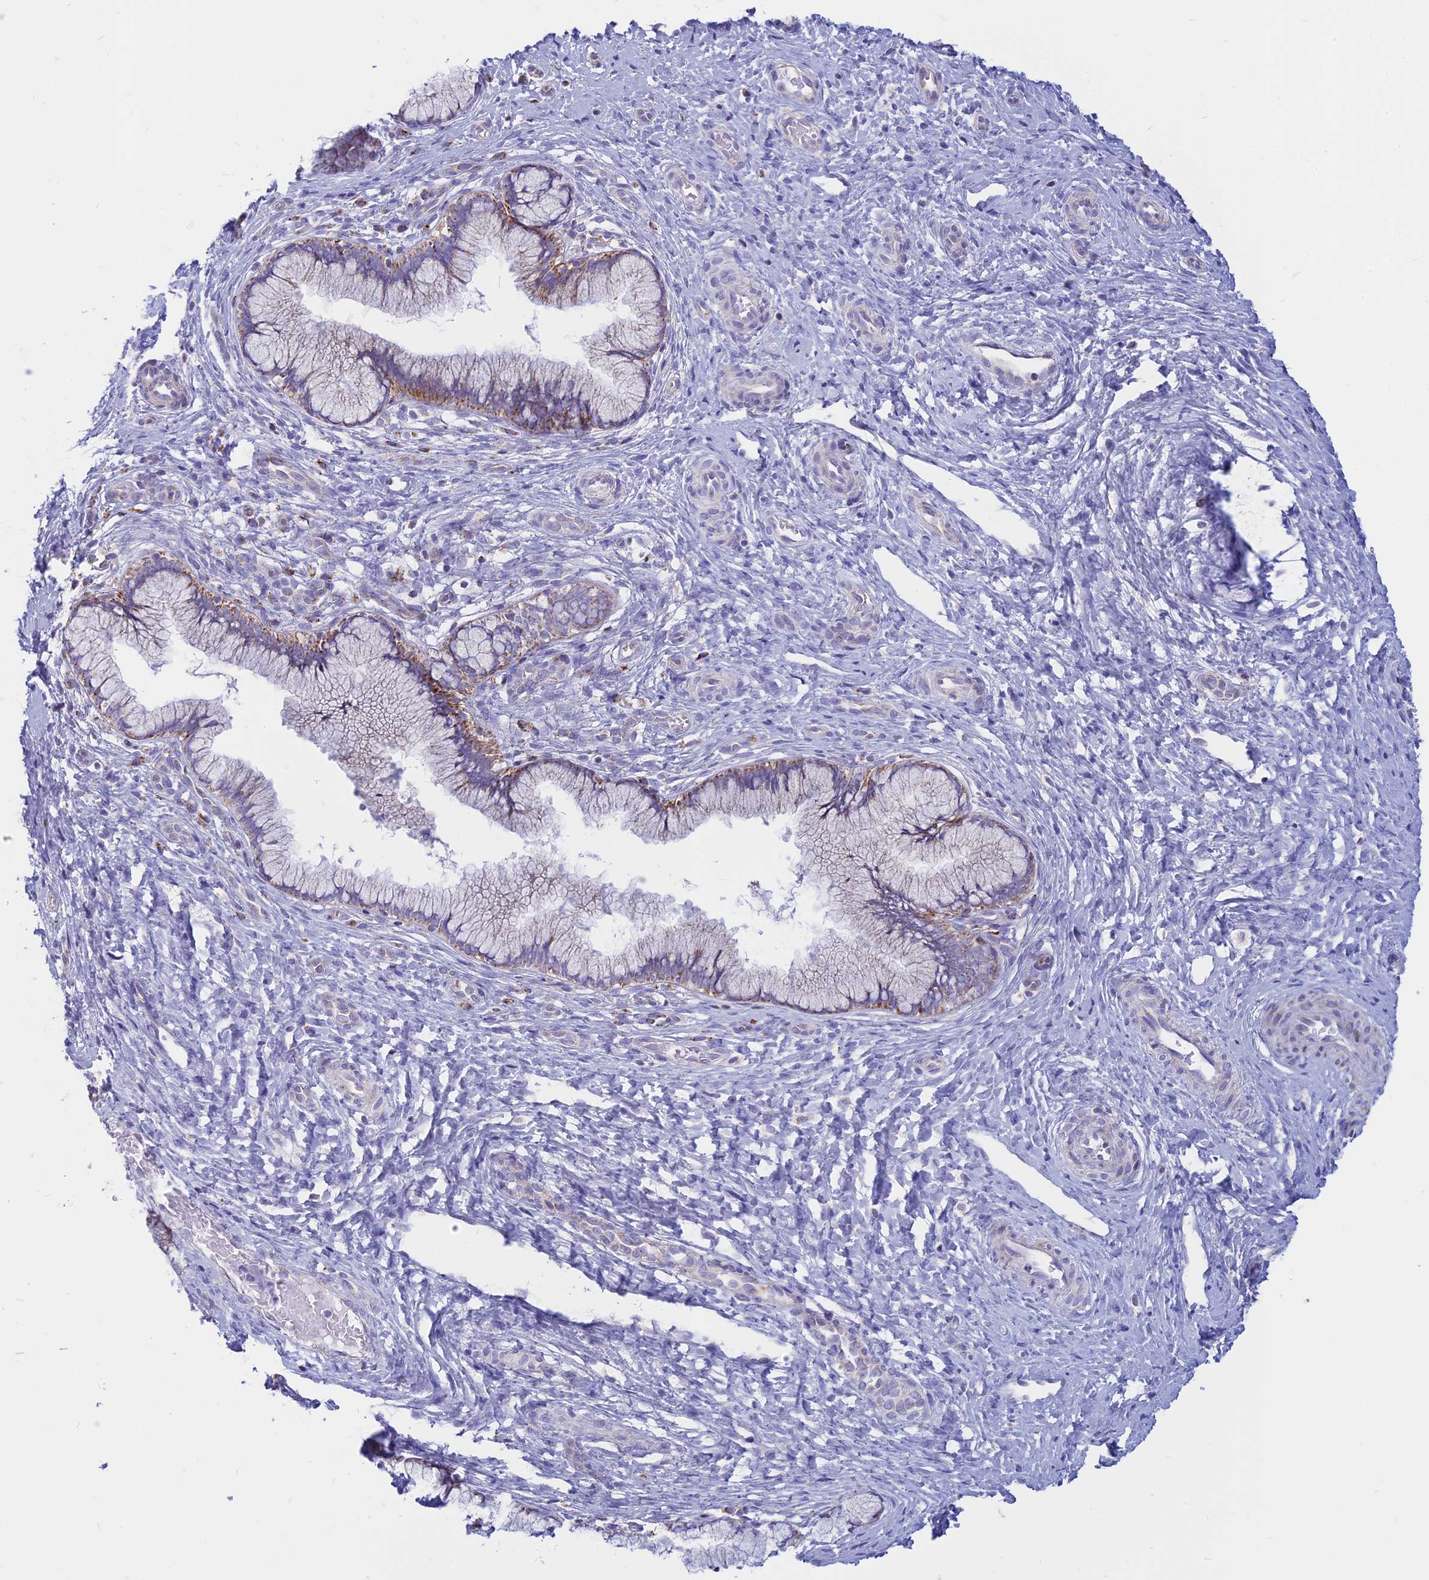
{"staining": {"intensity": "moderate", "quantity": "25%-75%", "location": "cytoplasmic/membranous"}, "tissue": "cervix", "cell_type": "Glandular cells", "image_type": "normal", "snomed": [{"axis": "morphology", "description": "Normal tissue, NOS"}, {"axis": "topography", "description": "Cervix"}], "caption": "Cervix stained for a protein (brown) demonstrates moderate cytoplasmic/membranous positive expression in about 25%-75% of glandular cells.", "gene": "PACC1", "patient": {"sex": "female", "age": 36}}